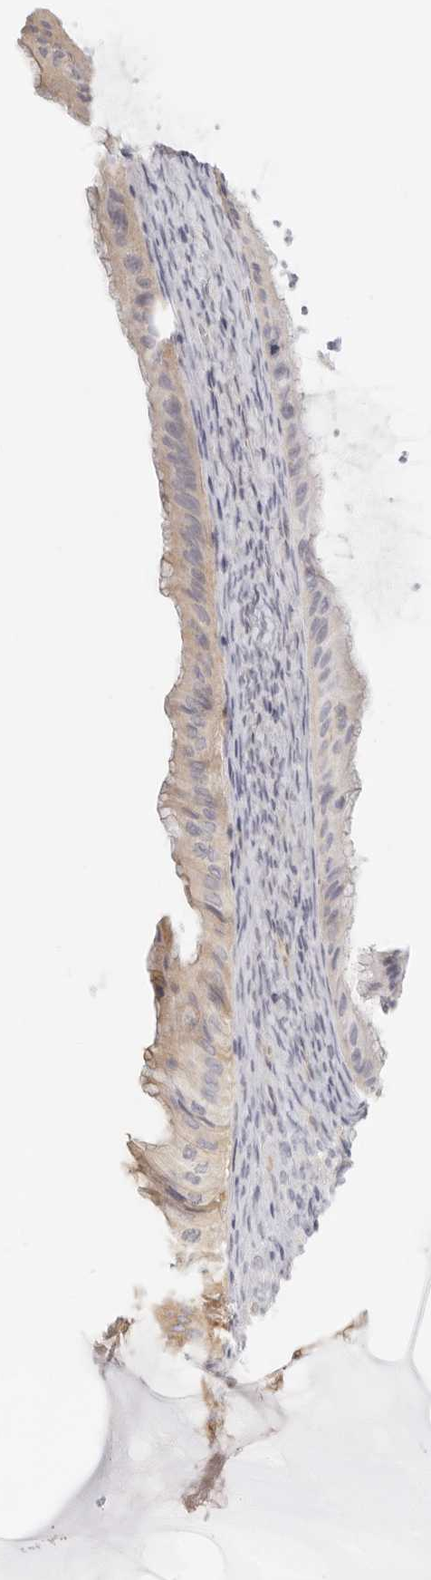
{"staining": {"intensity": "weak", "quantity": "25%-75%", "location": "cytoplasmic/membranous"}, "tissue": "ovarian cancer", "cell_type": "Tumor cells", "image_type": "cancer", "snomed": [{"axis": "morphology", "description": "Cystadenocarcinoma, mucinous, NOS"}, {"axis": "topography", "description": "Ovary"}], "caption": "The micrograph shows staining of ovarian cancer, revealing weak cytoplasmic/membranous protein expression (brown color) within tumor cells.", "gene": "NIBAN1", "patient": {"sex": "female", "age": 61}}